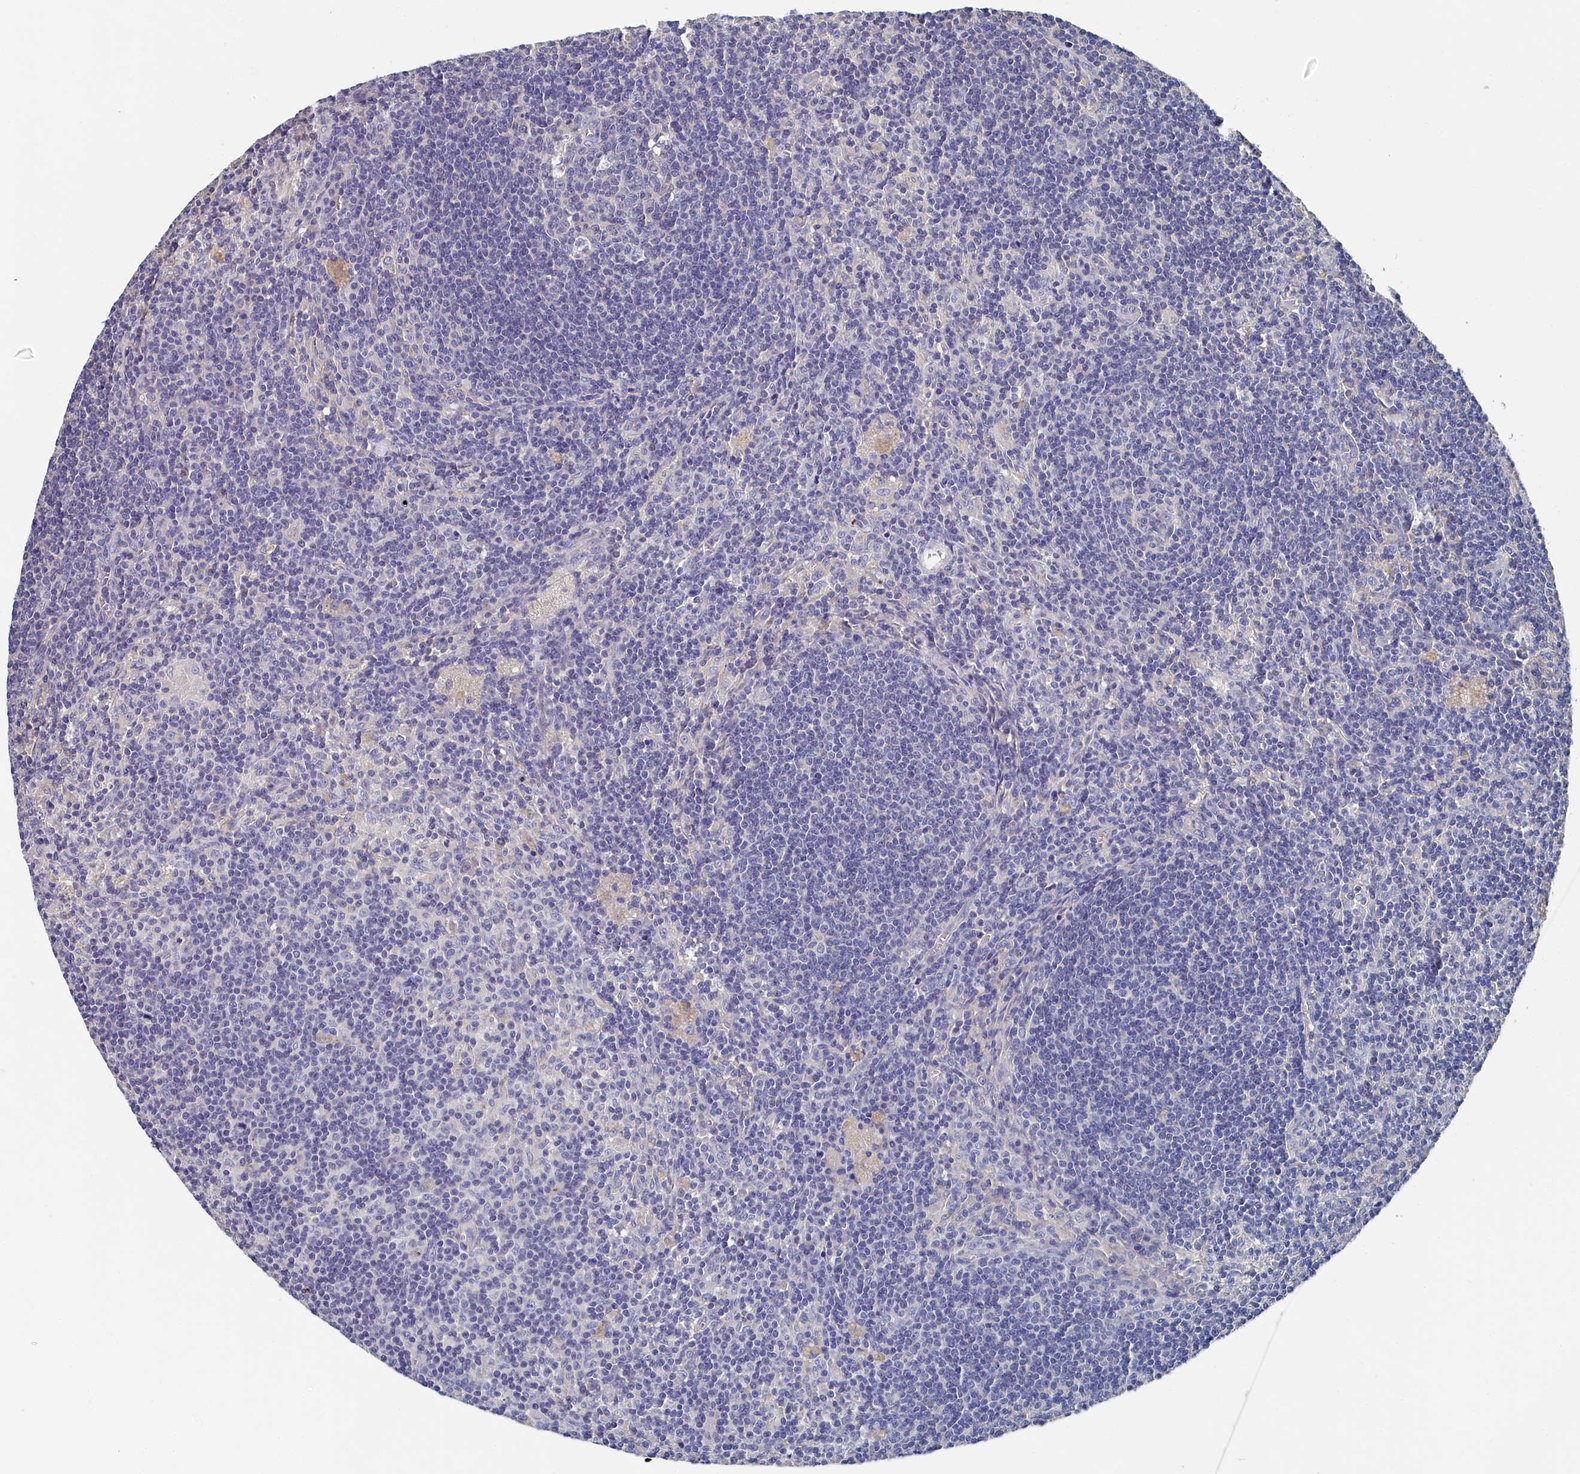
{"staining": {"intensity": "negative", "quantity": "none", "location": "none"}, "tissue": "lymph node", "cell_type": "Germinal center cells", "image_type": "normal", "snomed": [{"axis": "morphology", "description": "Normal tissue, NOS"}, {"axis": "topography", "description": "Lymph node"}], "caption": "This is an immunohistochemistry (IHC) histopathology image of benign human lymph node. There is no staining in germinal center cells.", "gene": "BHMT", "patient": {"sex": "male", "age": 69}}